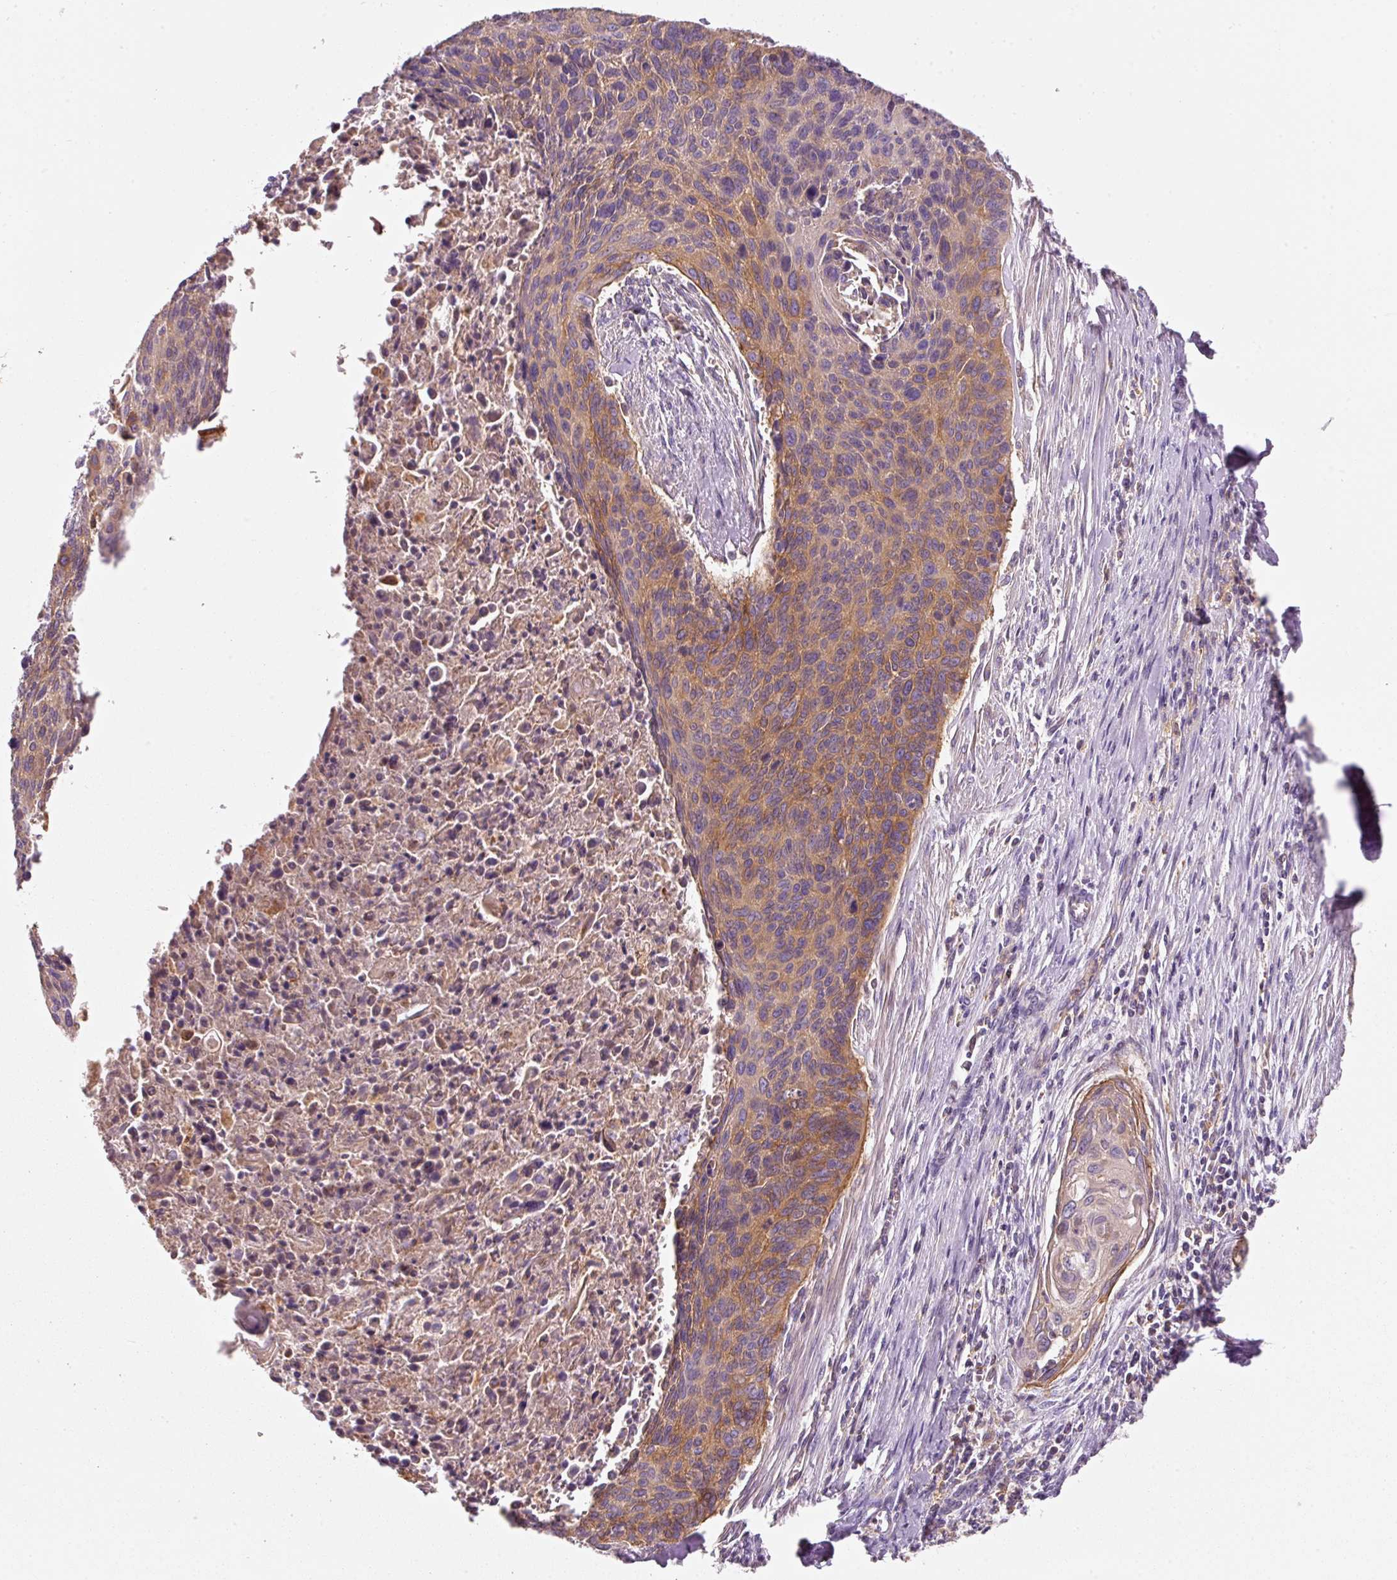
{"staining": {"intensity": "moderate", "quantity": "25%-75%", "location": "cytoplasmic/membranous"}, "tissue": "cervical cancer", "cell_type": "Tumor cells", "image_type": "cancer", "snomed": [{"axis": "morphology", "description": "Squamous cell carcinoma, NOS"}, {"axis": "topography", "description": "Cervix"}], "caption": "Immunohistochemistry of cervical cancer displays medium levels of moderate cytoplasmic/membranous expression in about 25%-75% of tumor cells.", "gene": "IQGAP2", "patient": {"sex": "female", "age": 55}}